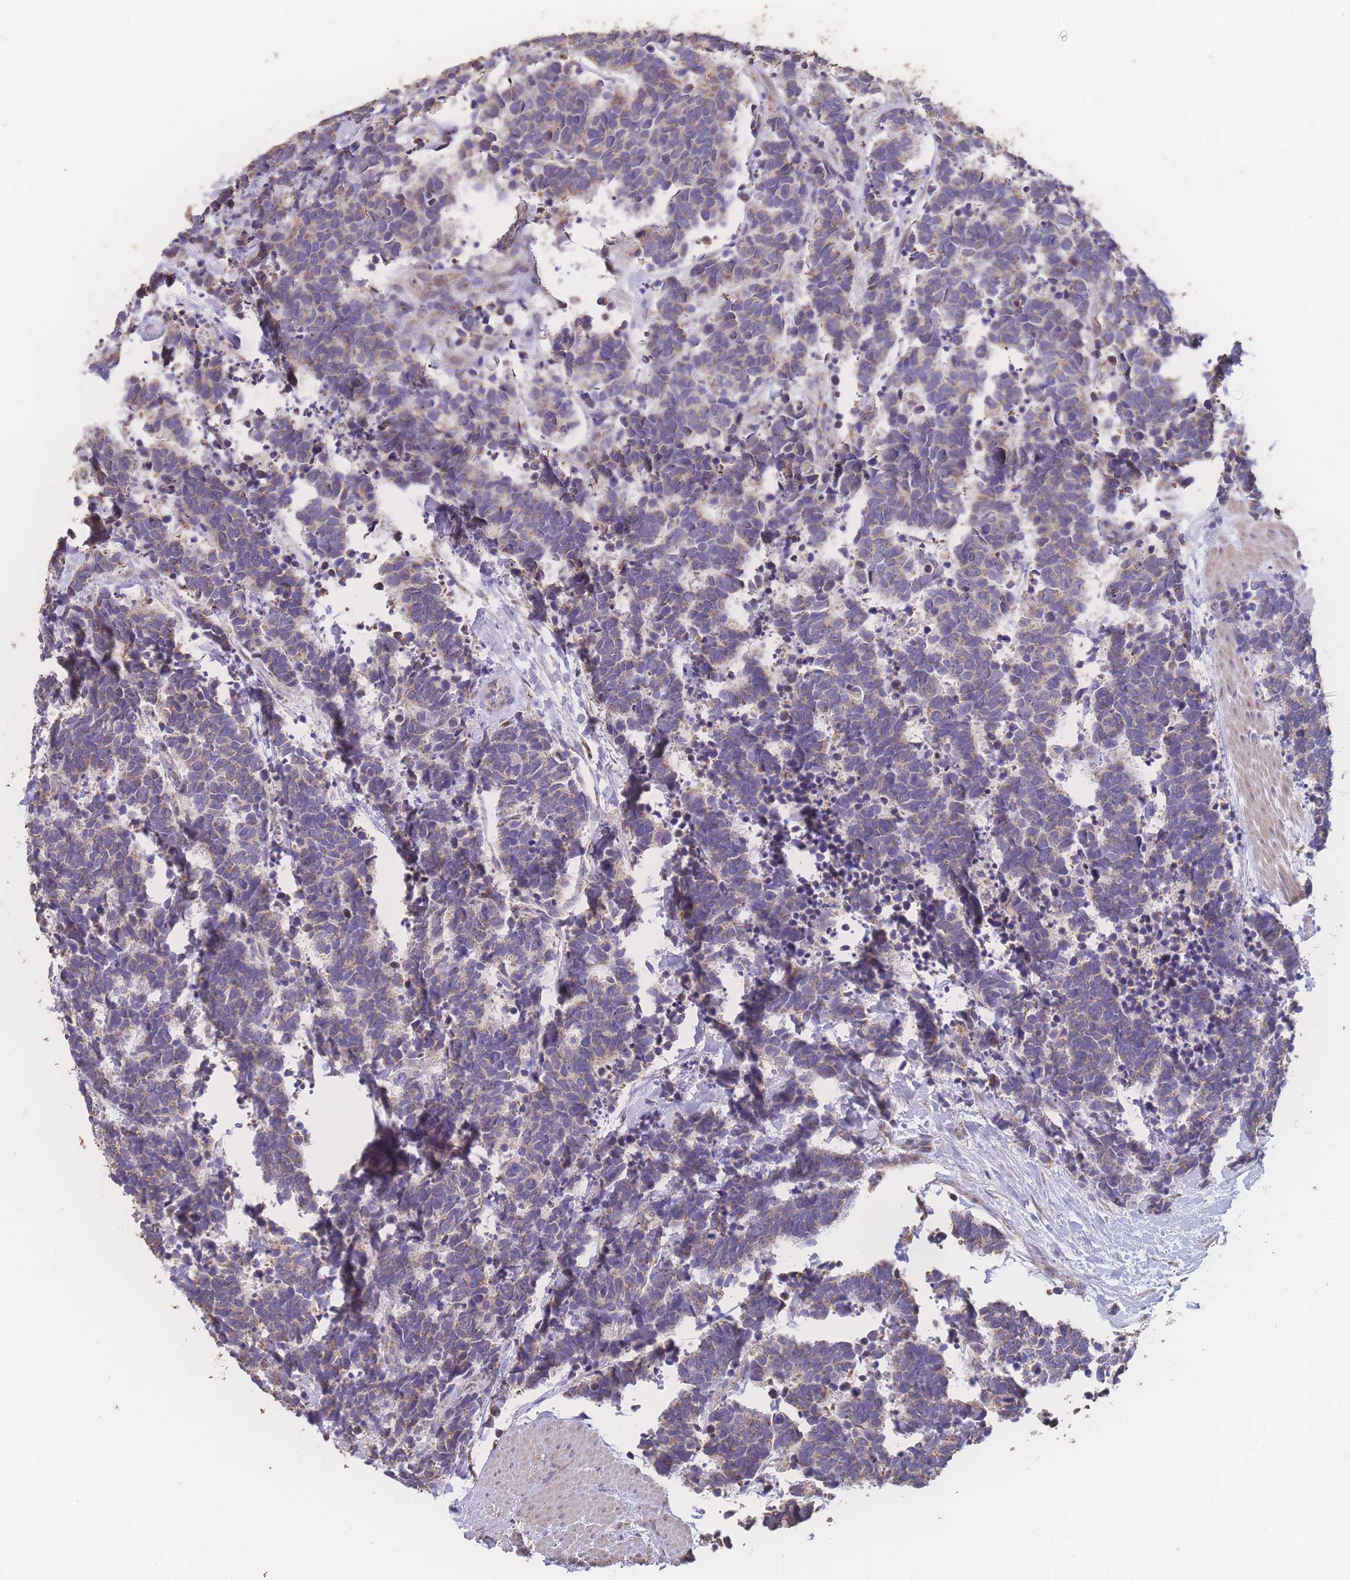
{"staining": {"intensity": "moderate", "quantity": "25%-75%", "location": "cytoplasmic/membranous"}, "tissue": "carcinoid", "cell_type": "Tumor cells", "image_type": "cancer", "snomed": [{"axis": "morphology", "description": "Carcinoma, NOS"}, {"axis": "morphology", "description": "Carcinoid, malignant, NOS"}, {"axis": "topography", "description": "Prostate"}], "caption": "A brown stain shows moderate cytoplasmic/membranous positivity of a protein in carcinoma tumor cells.", "gene": "SGSM3", "patient": {"sex": "male", "age": 57}}